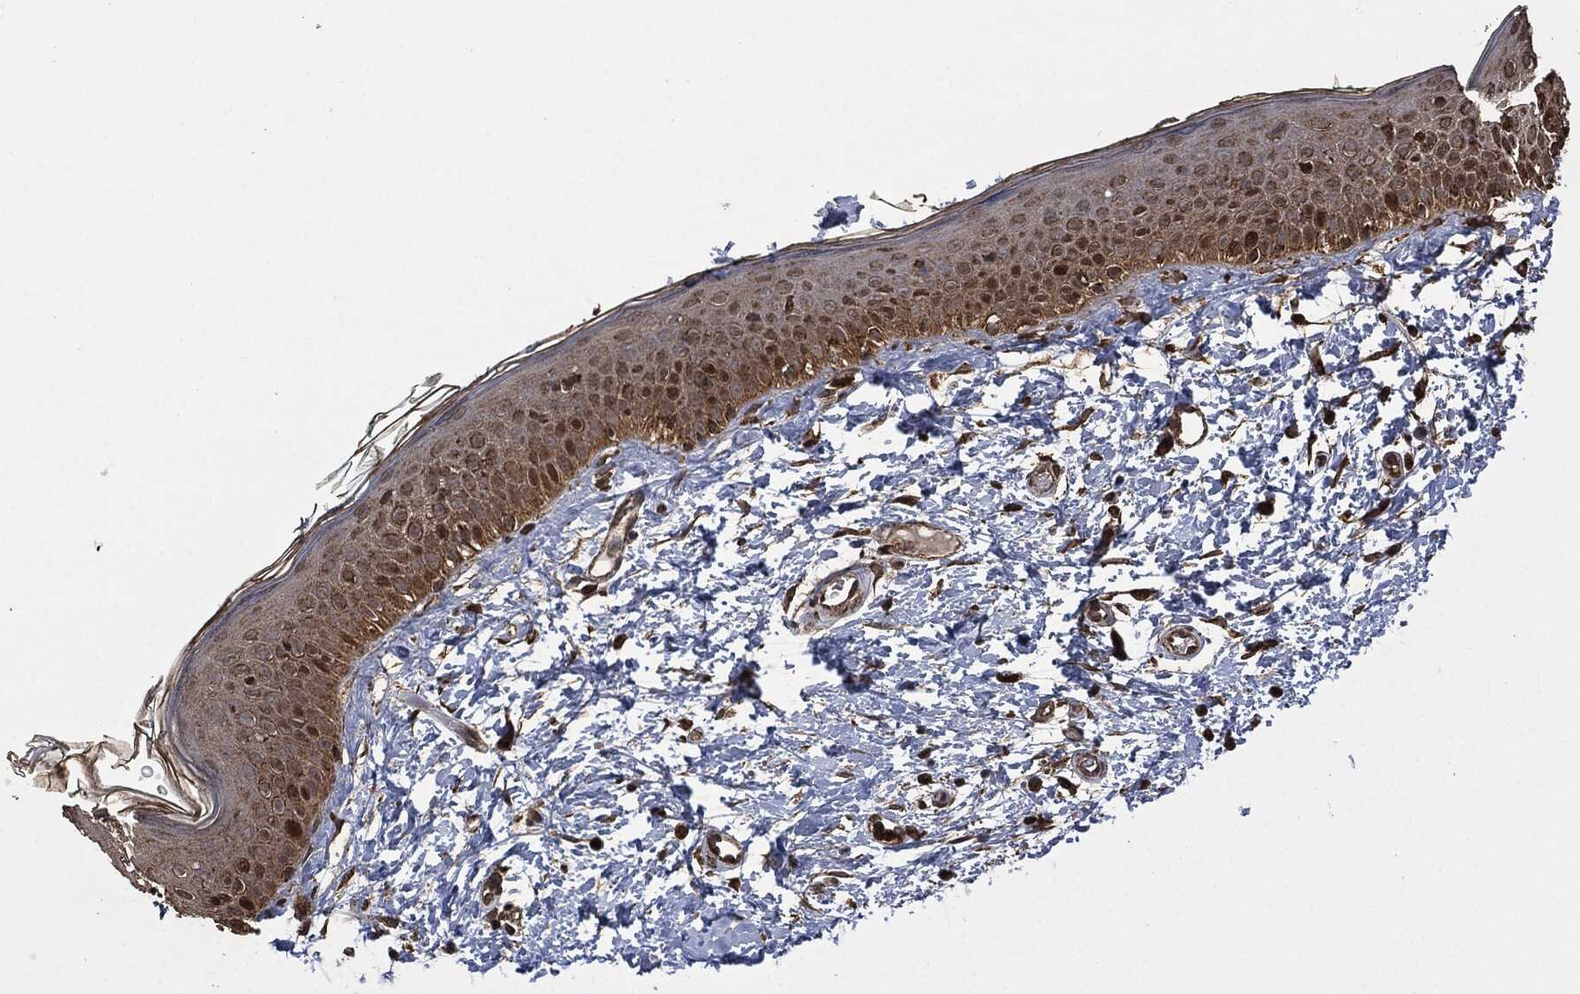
{"staining": {"intensity": "strong", "quantity": ">75%", "location": "cytoplasmic/membranous"}, "tissue": "skin", "cell_type": "Fibroblasts", "image_type": "normal", "snomed": [{"axis": "morphology", "description": "Normal tissue, NOS"}, {"axis": "morphology", "description": "Basal cell carcinoma"}, {"axis": "topography", "description": "Skin"}], "caption": "DAB immunohistochemical staining of normal skin exhibits strong cytoplasmic/membranous protein positivity in about >75% of fibroblasts.", "gene": "LIG3", "patient": {"sex": "male", "age": 33}}